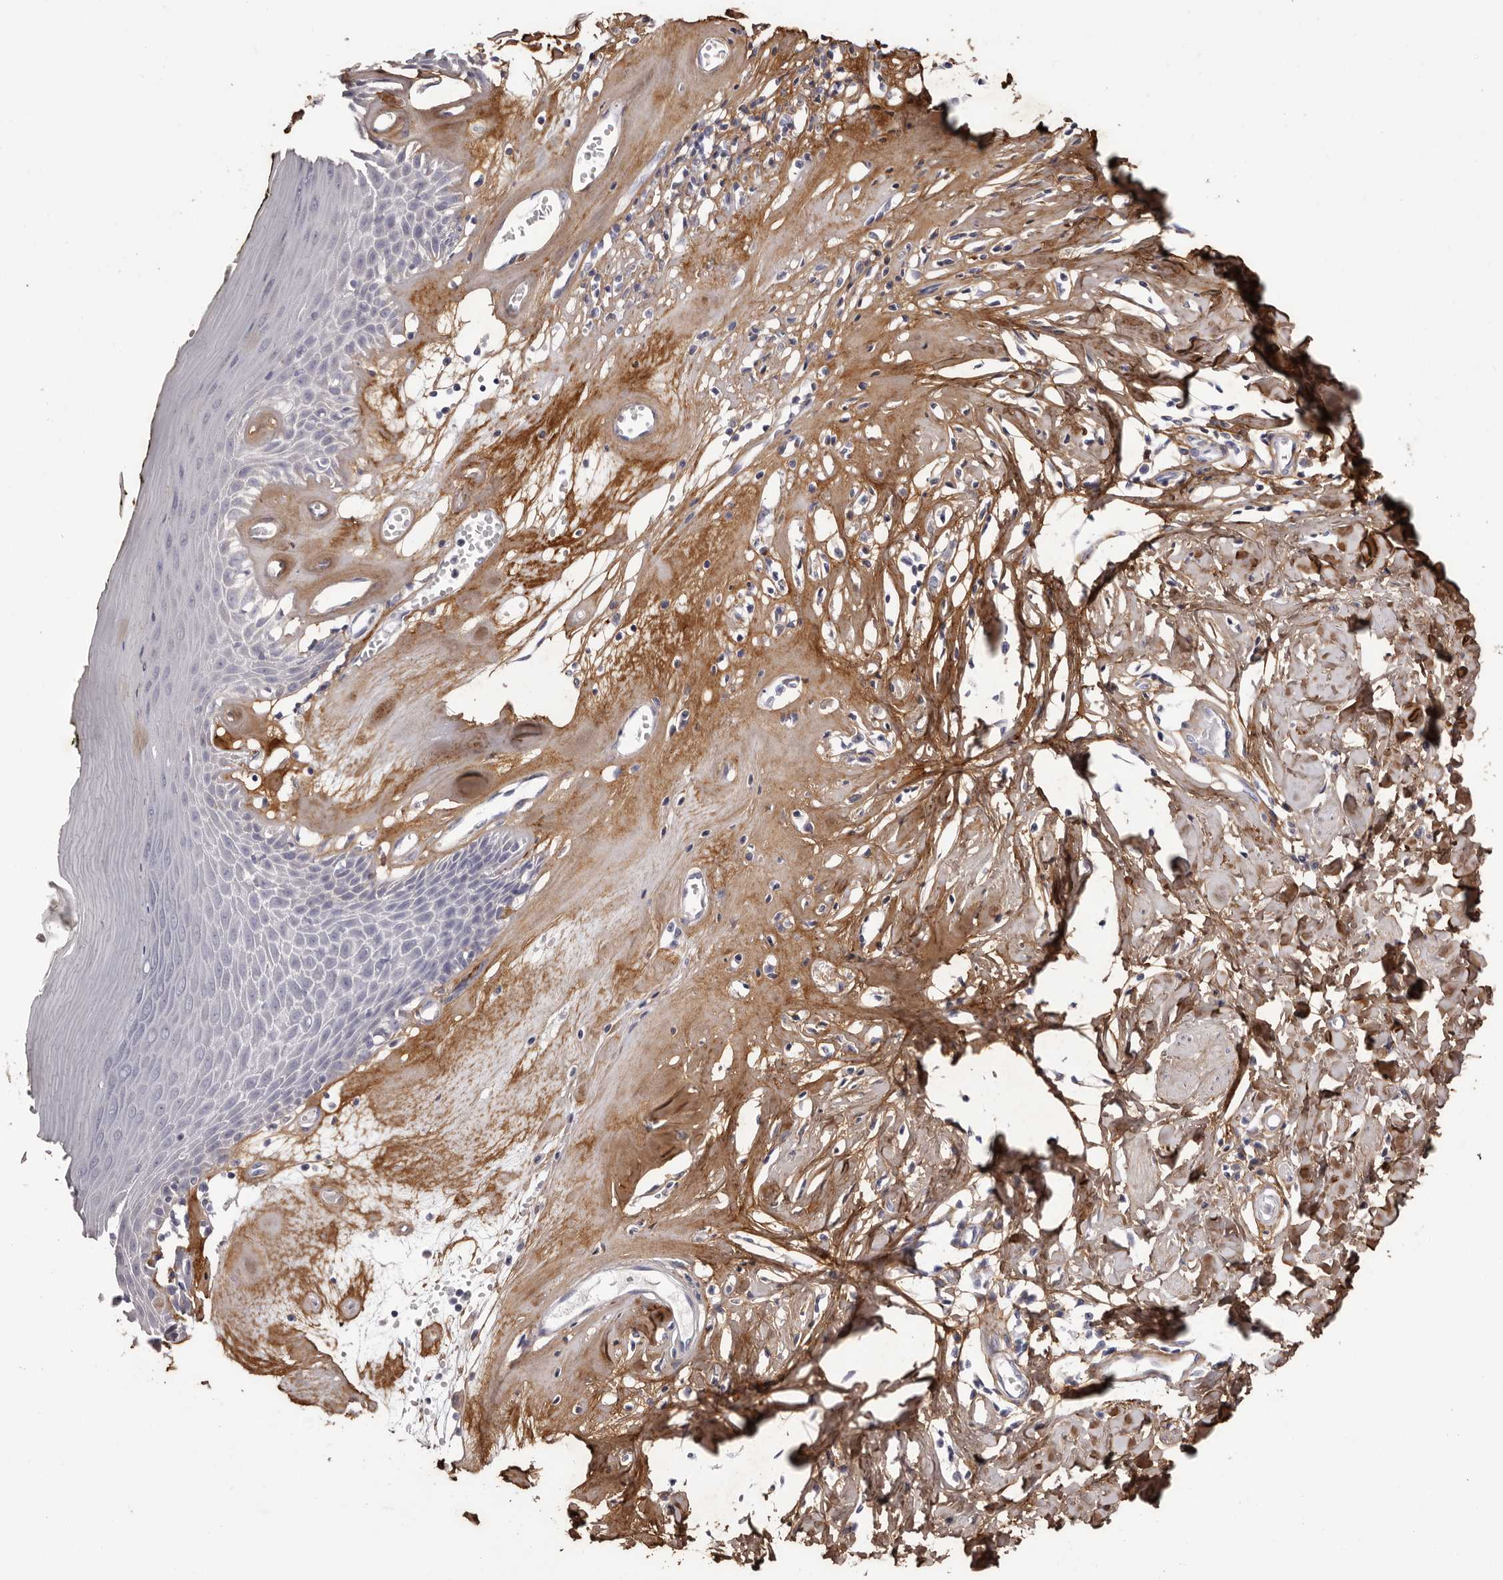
{"staining": {"intensity": "negative", "quantity": "none", "location": "none"}, "tissue": "skin", "cell_type": "Epidermal cells", "image_type": "normal", "snomed": [{"axis": "morphology", "description": "Normal tissue, NOS"}, {"axis": "morphology", "description": "Inflammation, NOS"}, {"axis": "topography", "description": "Vulva"}], "caption": "Benign skin was stained to show a protein in brown. There is no significant positivity in epidermal cells. (DAB IHC, high magnification).", "gene": "COL6A1", "patient": {"sex": "female", "age": 84}}